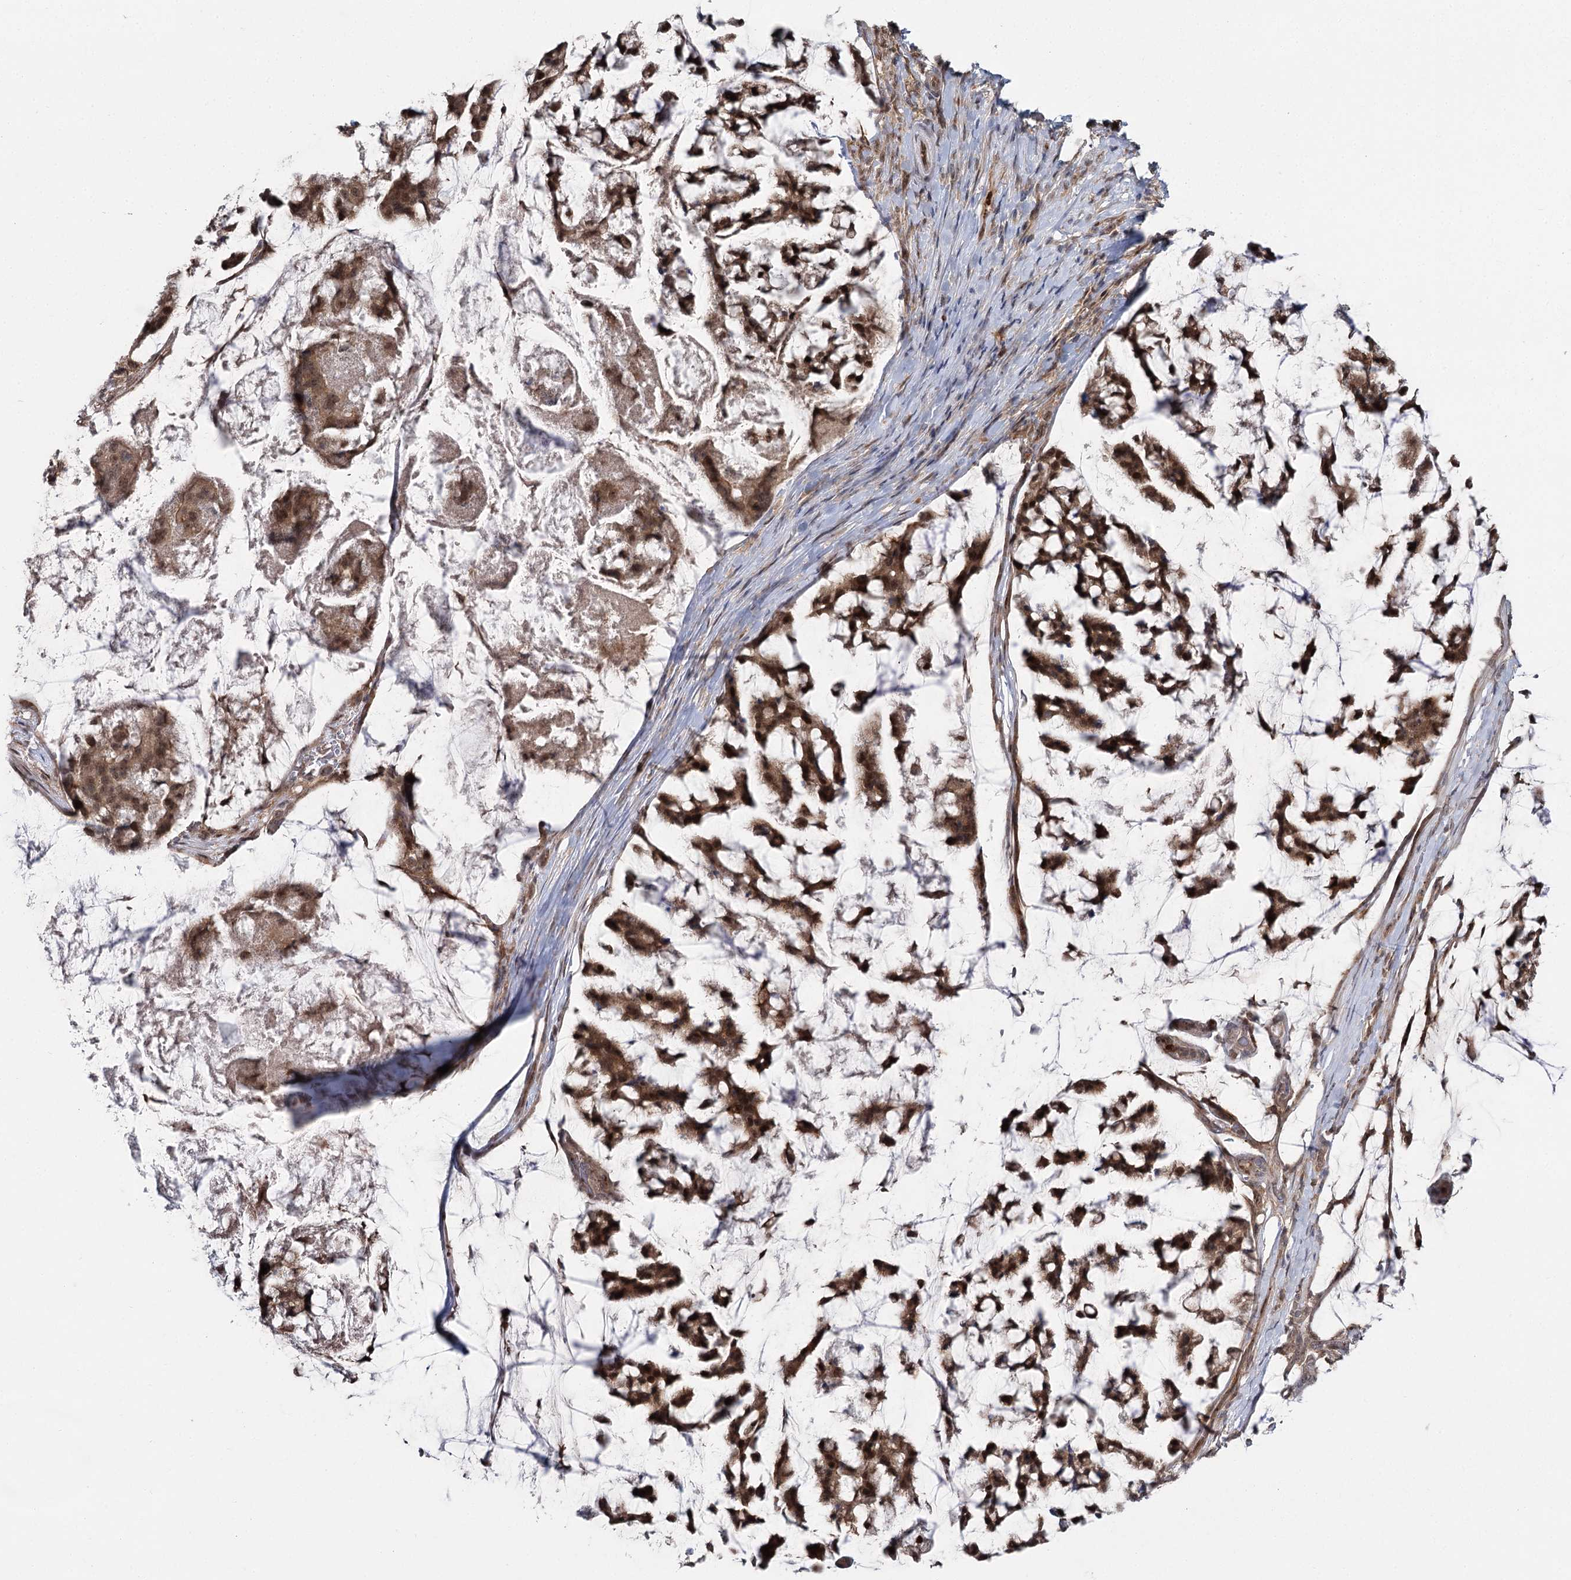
{"staining": {"intensity": "strong", "quantity": ">75%", "location": "cytoplasmic/membranous,nuclear"}, "tissue": "stomach cancer", "cell_type": "Tumor cells", "image_type": "cancer", "snomed": [{"axis": "morphology", "description": "Adenocarcinoma, NOS"}, {"axis": "topography", "description": "Stomach, lower"}], "caption": "A brown stain highlights strong cytoplasmic/membranous and nuclear positivity of a protein in stomach cancer tumor cells. The protein is stained brown, and the nuclei are stained in blue (DAB (3,3'-diaminobenzidine) IHC with brightfield microscopy, high magnification).", "gene": "WDR44", "patient": {"sex": "male", "age": 67}}